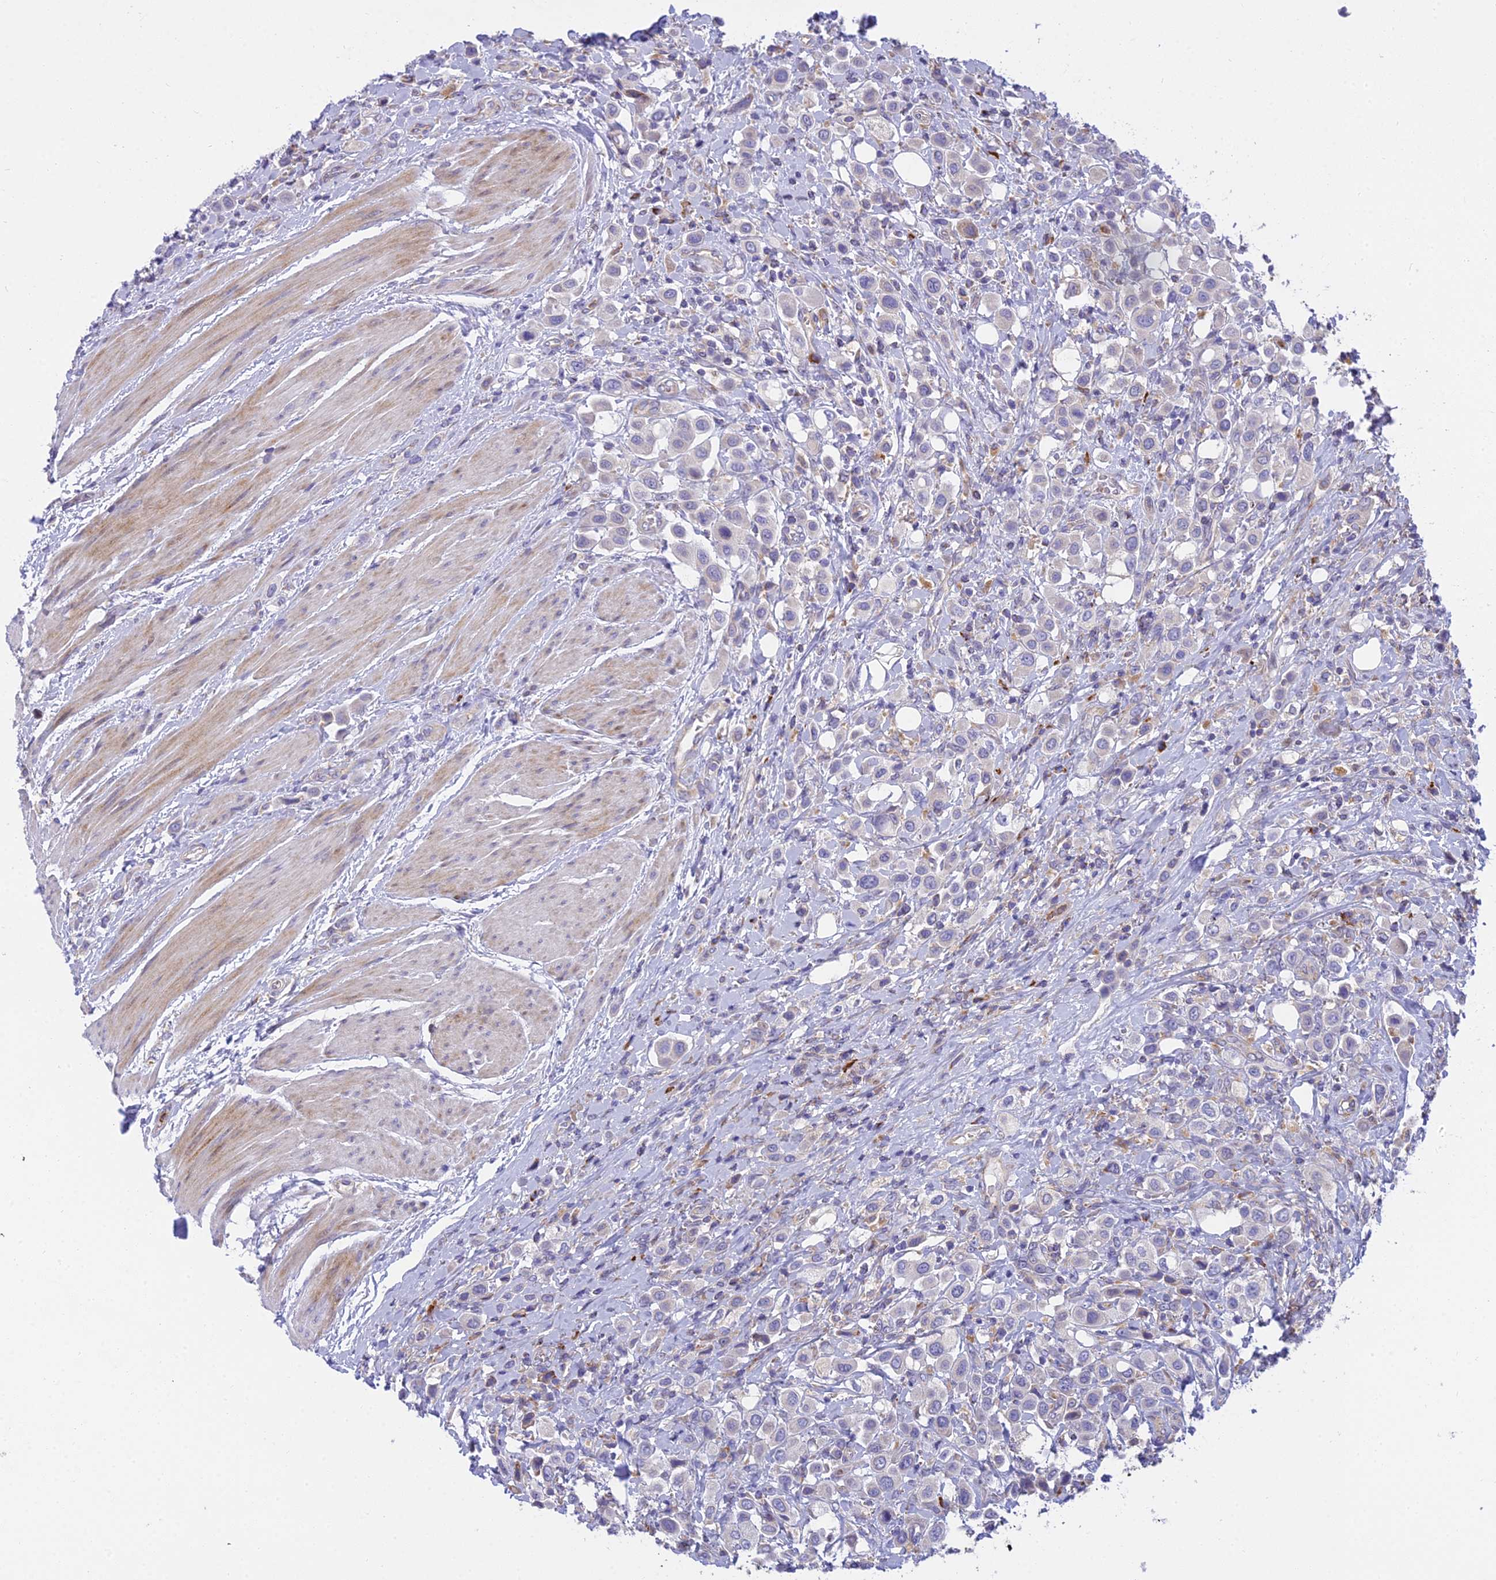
{"staining": {"intensity": "negative", "quantity": "none", "location": "none"}, "tissue": "urothelial cancer", "cell_type": "Tumor cells", "image_type": "cancer", "snomed": [{"axis": "morphology", "description": "Urothelial carcinoma, High grade"}, {"axis": "topography", "description": "Urinary bladder"}], "caption": "Tumor cells show no significant staining in urothelial carcinoma (high-grade).", "gene": "CLCN7", "patient": {"sex": "male", "age": 50}}